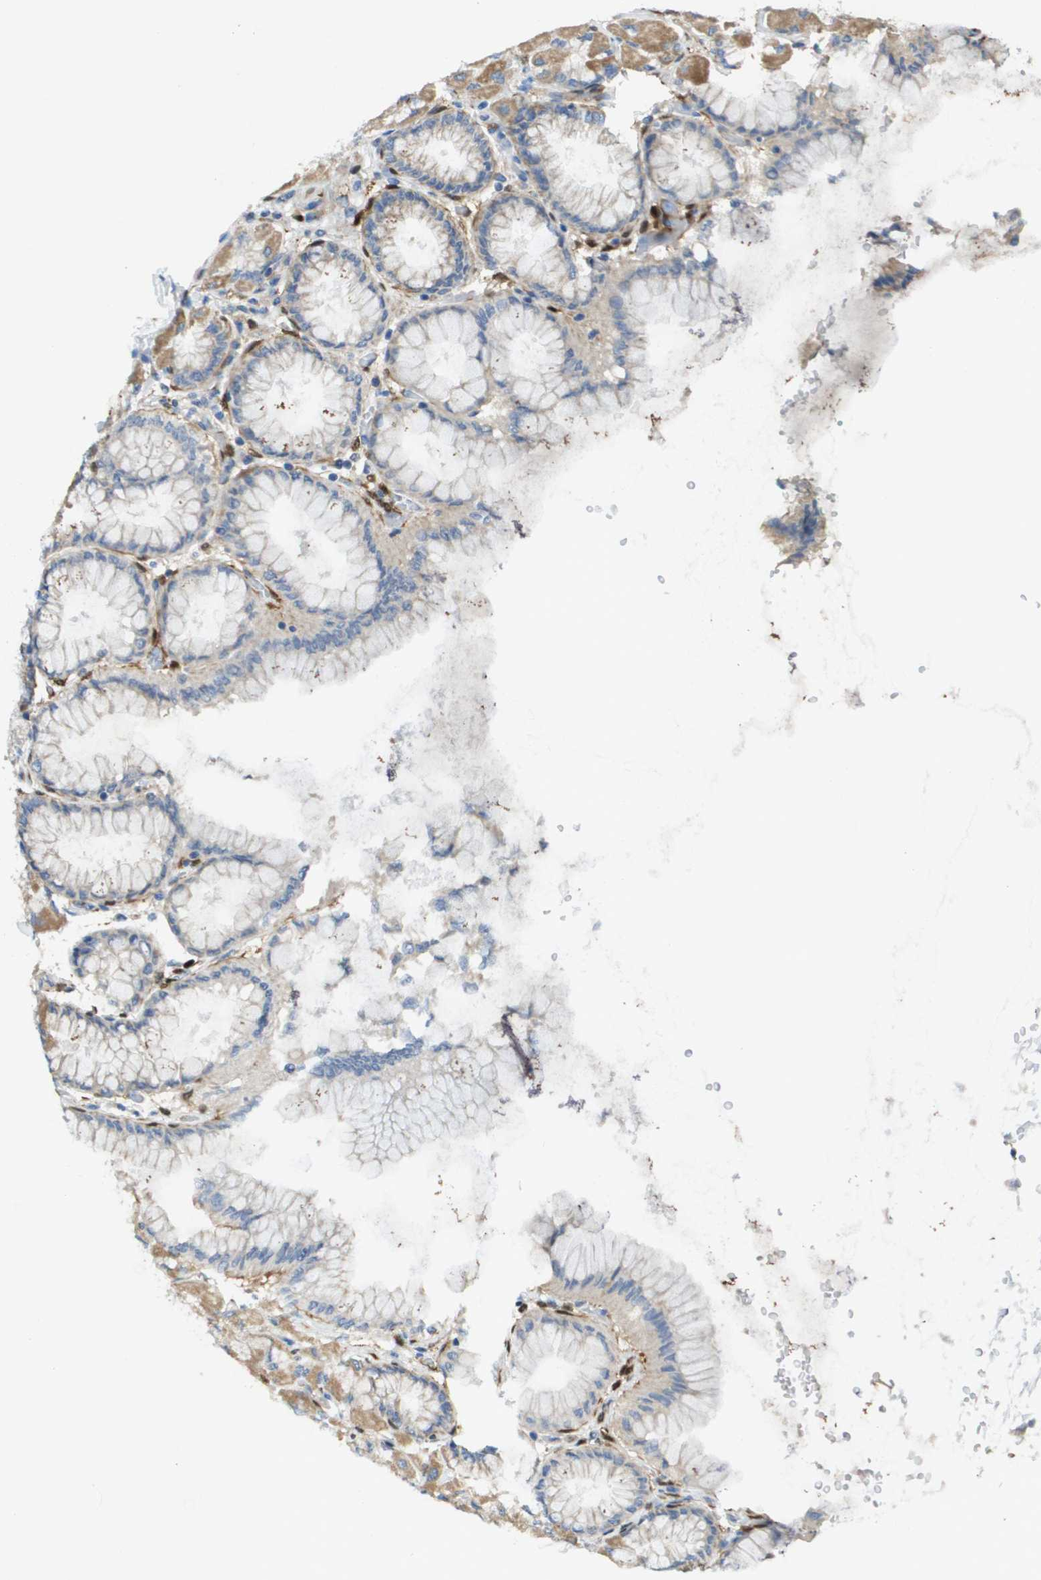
{"staining": {"intensity": "moderate", "quantity": "25%-75%", "location": "cytoplasmic/membranous"}, "tissue": "stomach", "cell_type": "Glandular cells", "image_type": "normal", "snomed": [{"axis": "morphology", "description": "Normal tissue, NOS"}, {"axis": "topography", "description": "Stomach, upper"}], "caption": "Immunohistochemistry (IHC) of normal human stomach reveals medium levels of moderate cytoplasmic/membranous positivity in approximately 25%-75% of glandular cells.", "gene": "CYGB", "patient": {"sex": "female", "age": 56}}